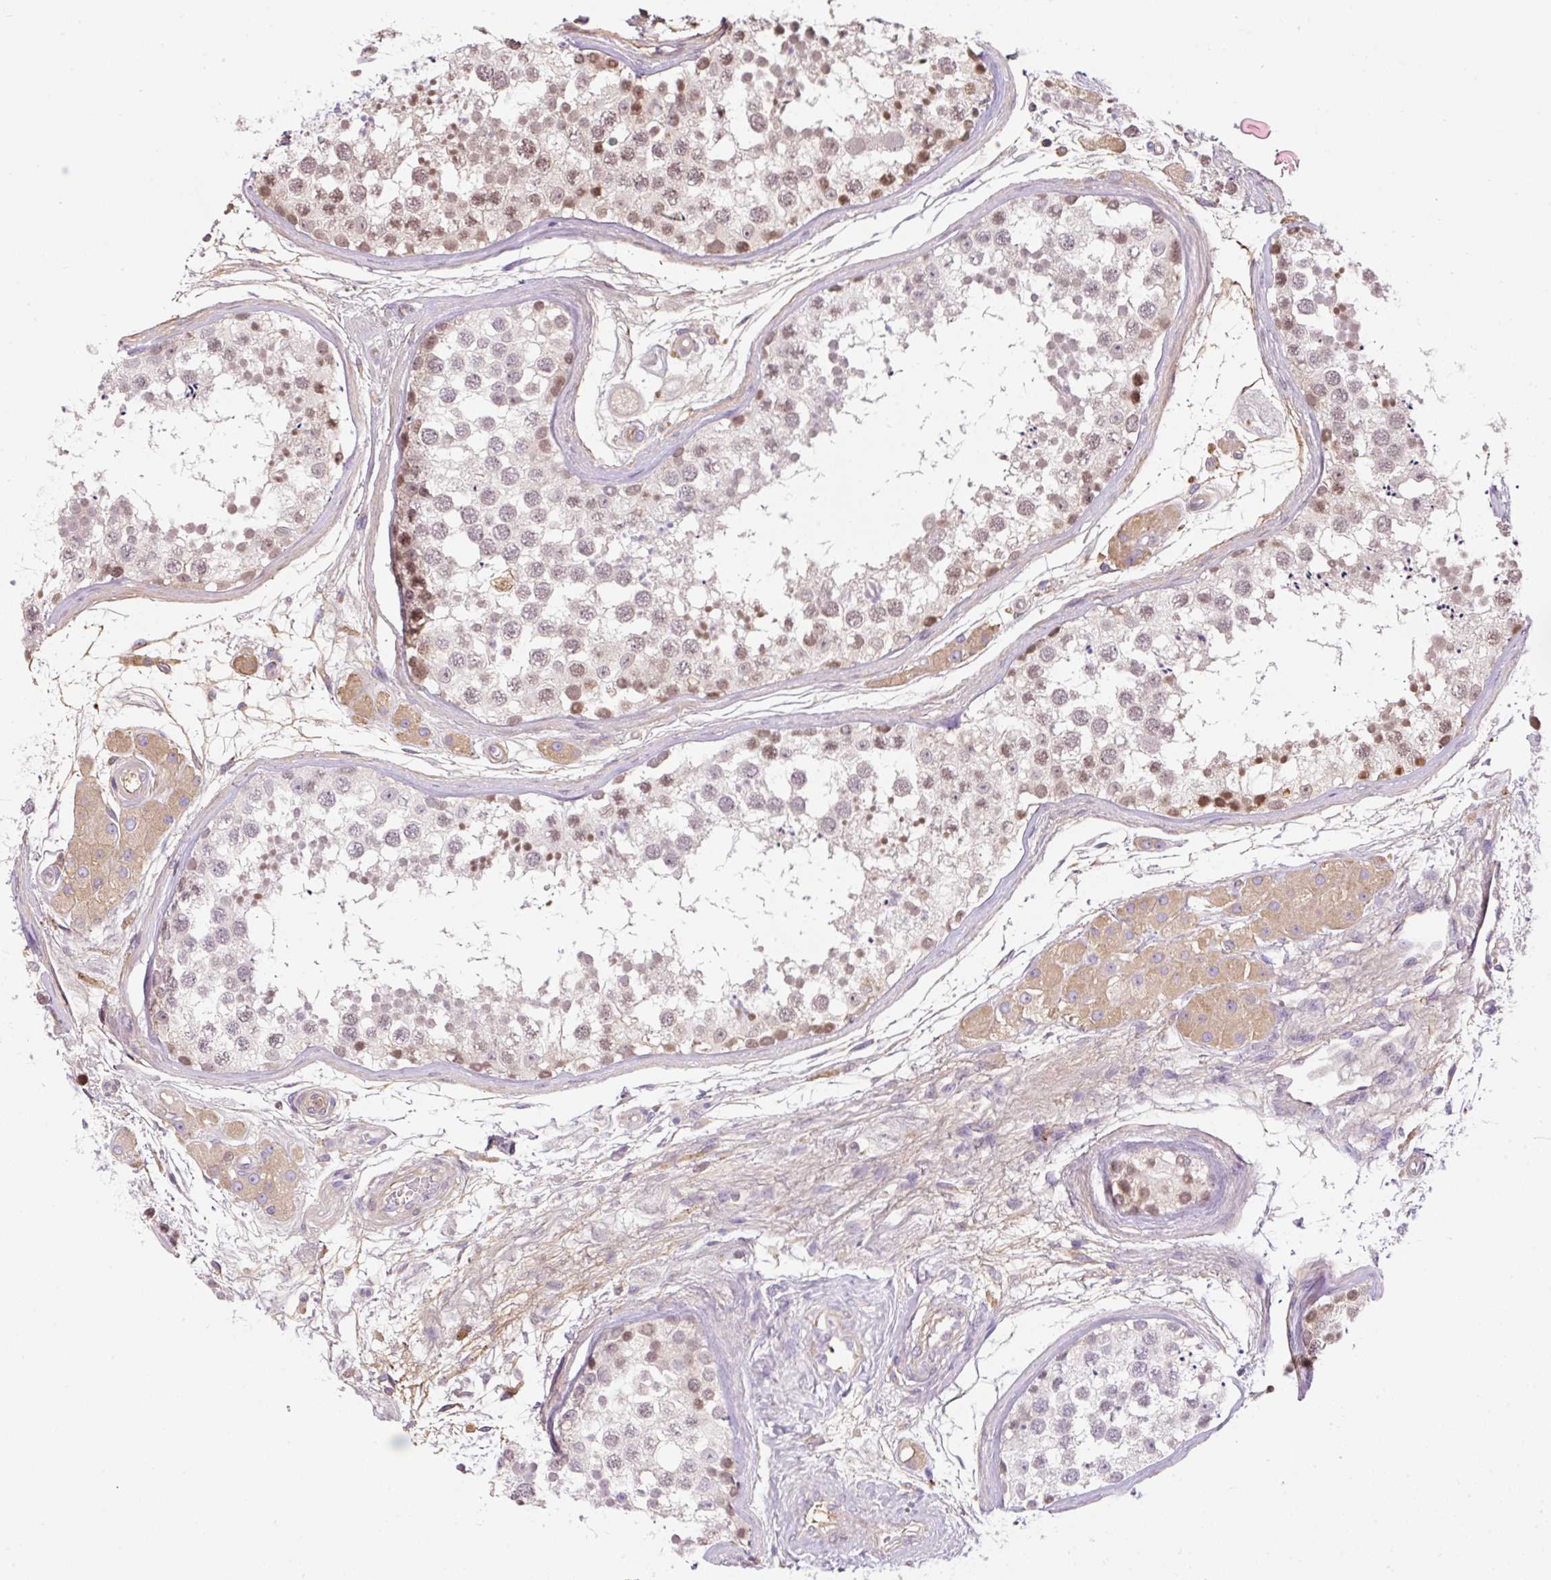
{"staining": {"intensity": "moderate", "quantity": "<25%", "location": "nuclear"}, "tissue": "testis", "cell_type": "Cells in seminiferous ducts", "image_type": "normal", "snomed": [{"axis": "morphology", "description": "Normal tissue, NOS"}, {"axis": "topography", "description": "Testis"}], "caption": "A micrograph showing moderate nuclear staining in about <25% of cells in seminiferous ducts in normal testis, as visualized by brown immunohistochemical staining.", "gene": "TDRD15", "patient": {"sex": "male", "age": 56}}